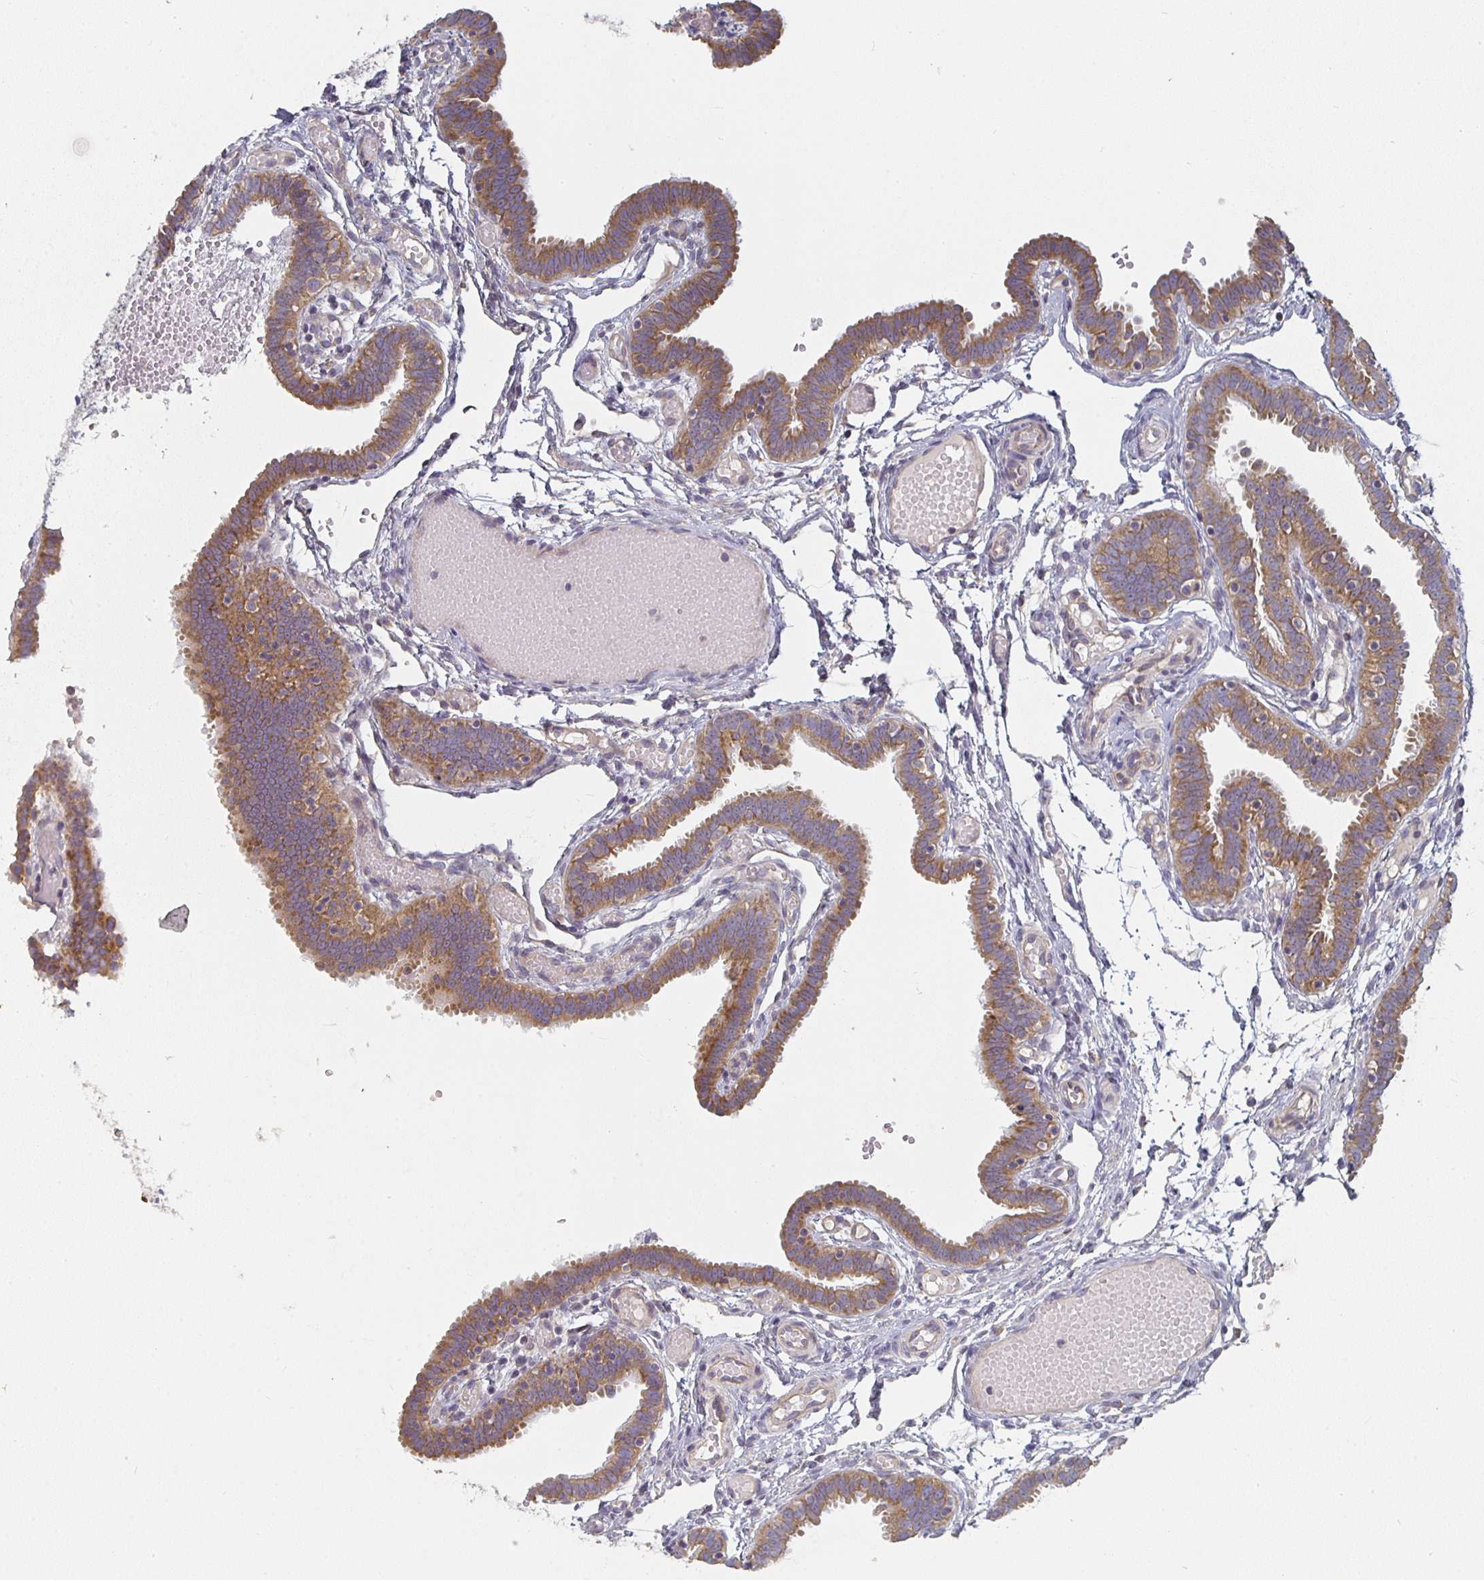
{"staining": {"intensity": "moderate", "quantity": "25%-75%", "location": "cytoplasmic/membranous"}, "tissue": "fallopian tube", "cell_type": "Glandular cells", "image_type": "normal", "snomed": [{"axis": "morphology", "description": "Normal tissue, NOS"}, {"axis": "topography", "description": "Fallopian tube"}], "caption": "Immunohistochemical staining of unremarkable human fallopian tube reveals moderate cytoplasmic/membranous protein staining in about 25%-75% of glandular cells. (Stains: DAB in brown, nuclei in blue, Microscopy: brightfield microscopy at high magnification).", "gene": "CTHRC1", "patient": {"sex": "female", "age": 37}}